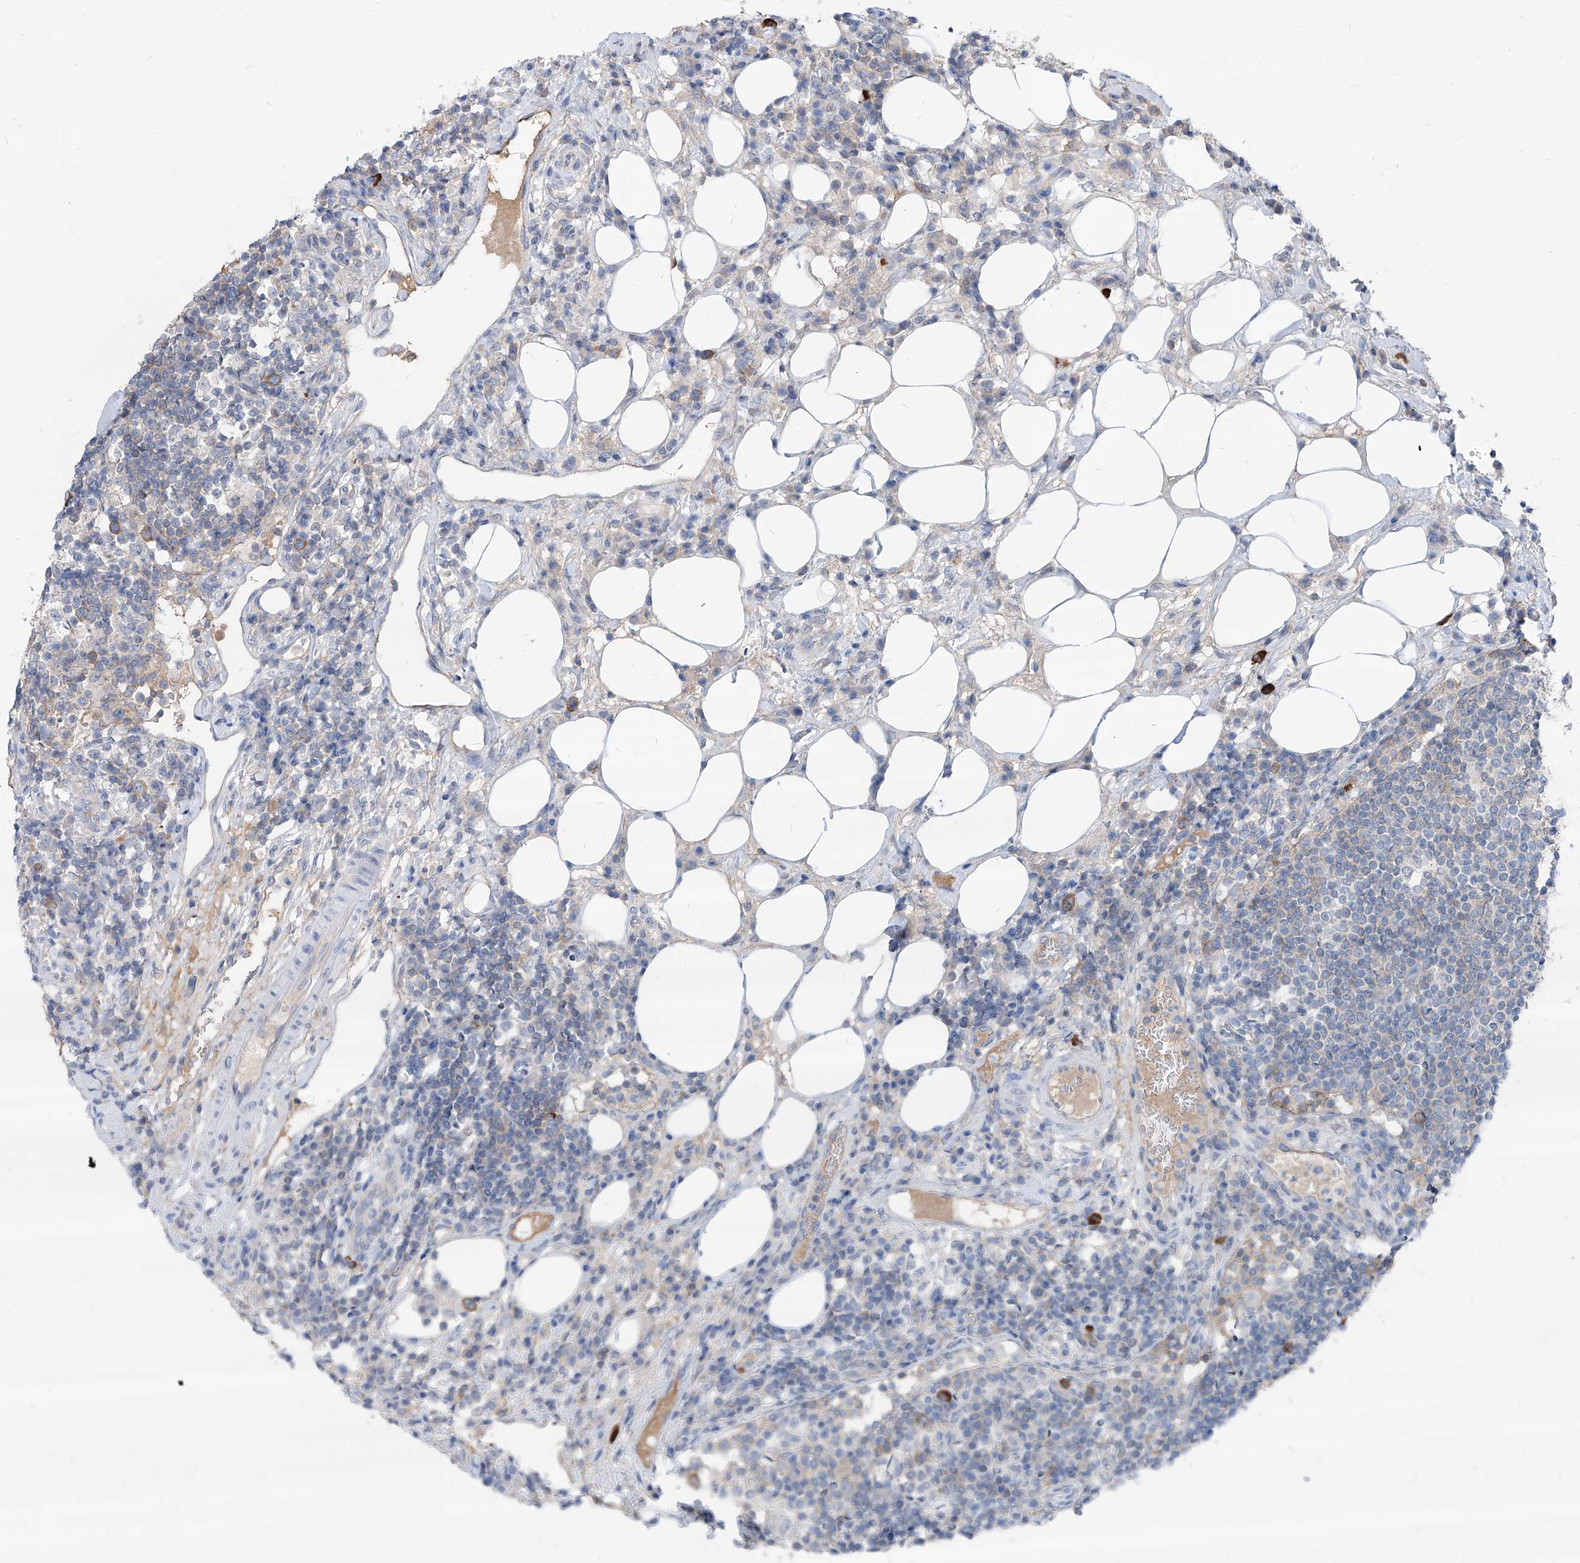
{"staining": {"intensity": "moderate", "quantity": "<25%", "location": "cytoplasmic/membranous"}, "tissue": "lymph node", "cell_type": "Germinal center cells", "image_type": "normal", "snomed": [{"axis": "morphology", "description": "Normal tissue, NOS"}, {"axis": "topography", "description": "Lymph node"}], "caption": "Immunohistochemistry (IHC) (DAB (3,3'-diaminobenzidine)) staining of normal lymph node shows moderate cytoplasmic/membranous protein positivity in about <25% of germinal center cells.", "gene": "AKAP10", "patient": {"sex": "female", "age": 53}}